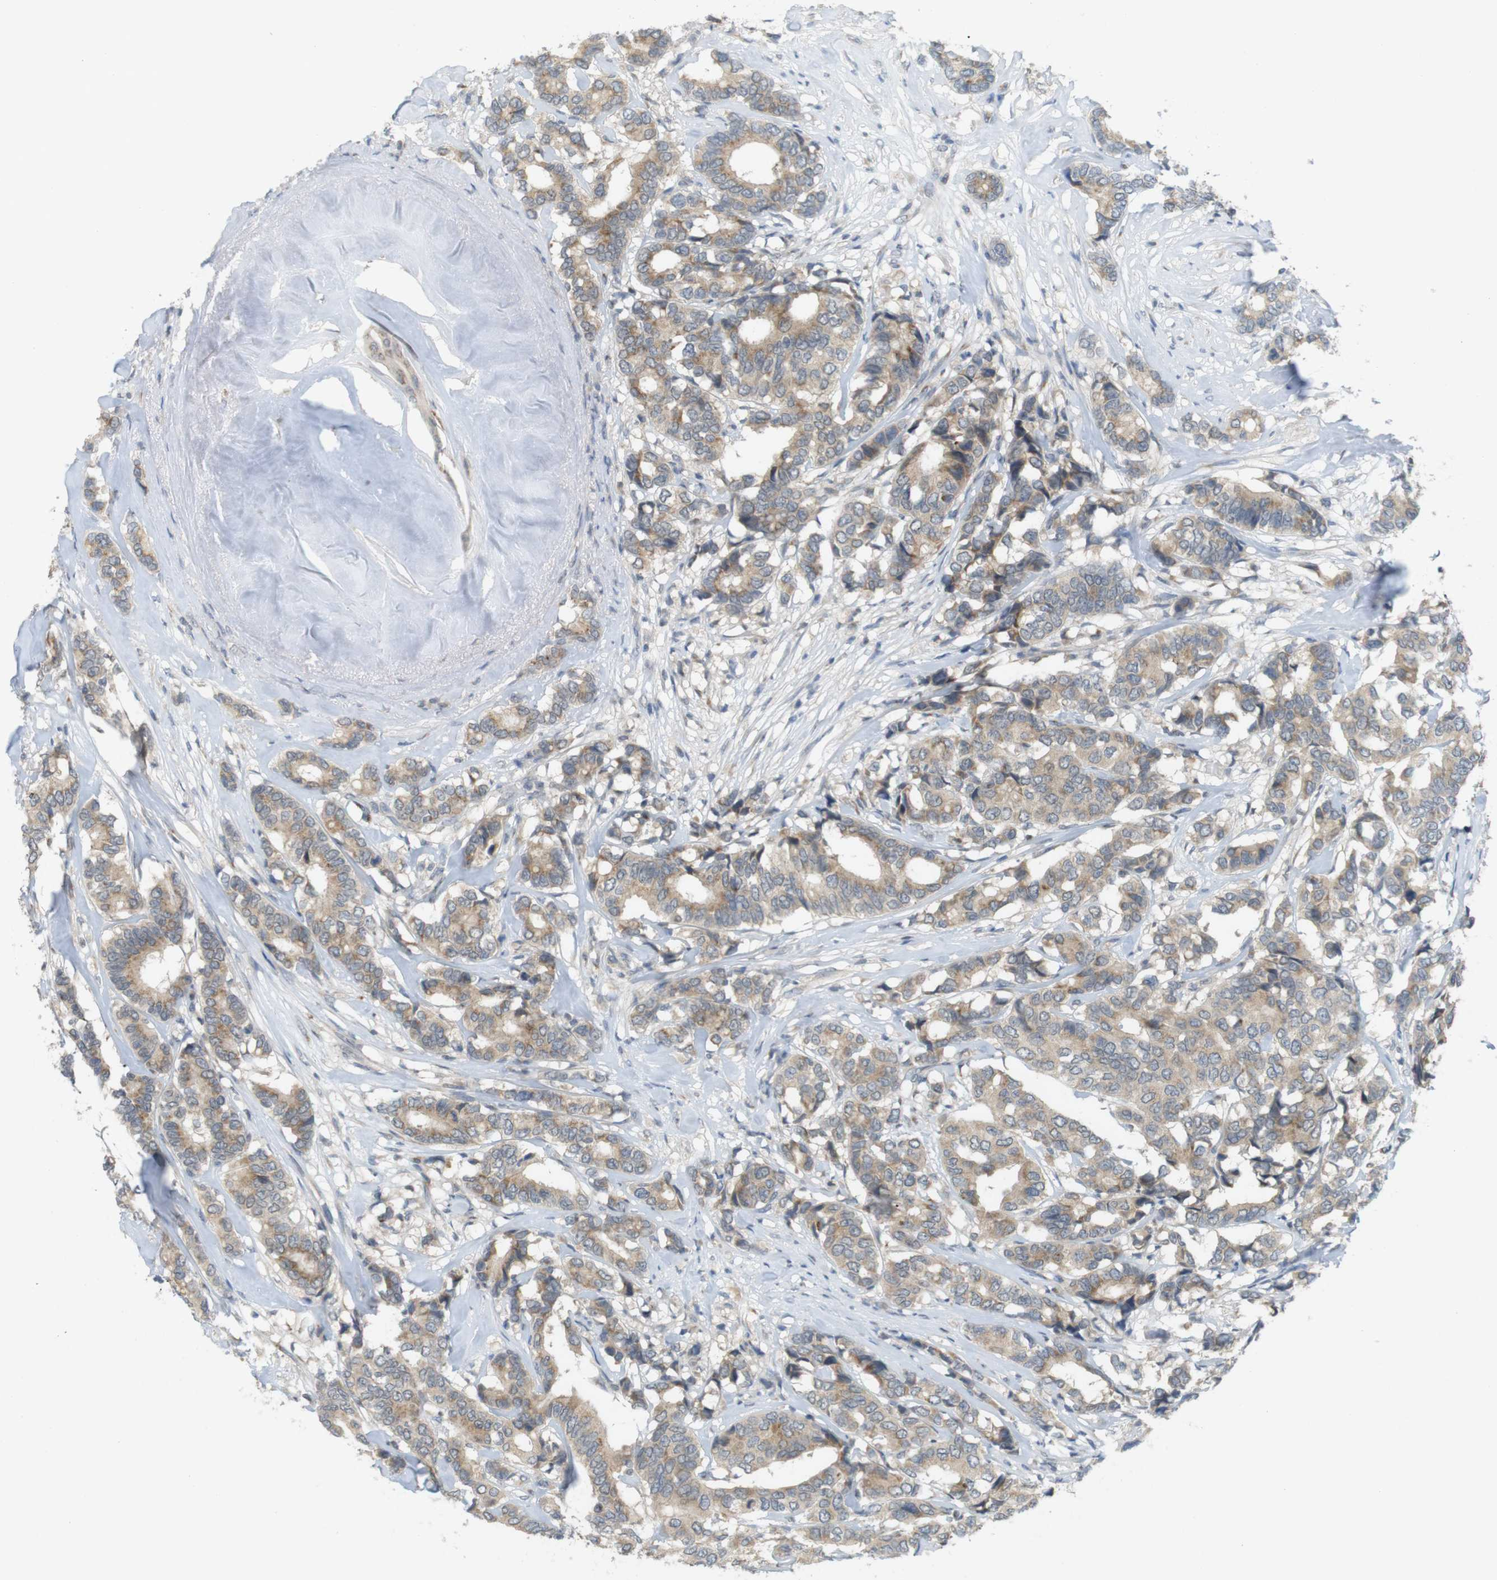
{"staining": {"intensity": "weak", "quantity": ">75%", "location": "cytoplasmic/membranous"}, "tissue": "breast cancer", "cell_type": "Tumor cells", "image_type": "cancer", "snomed": [{"axis": "morphology", "description": "Duct carcinoma"}, {"axis": "topography", "description": "Breast"}], "caption": "Immunohistochemistry micrograph of neoplastic tissue: breast cancer stained using immunohistochemistry shows low levels of weak protein expression localized specifically in the cytoplasmic/membranous of tumor cells, appearing as a cytoplasmic/membranous brown color.", "gene": "YIPF3", "patient": {"sex": "female", "age": 87}}